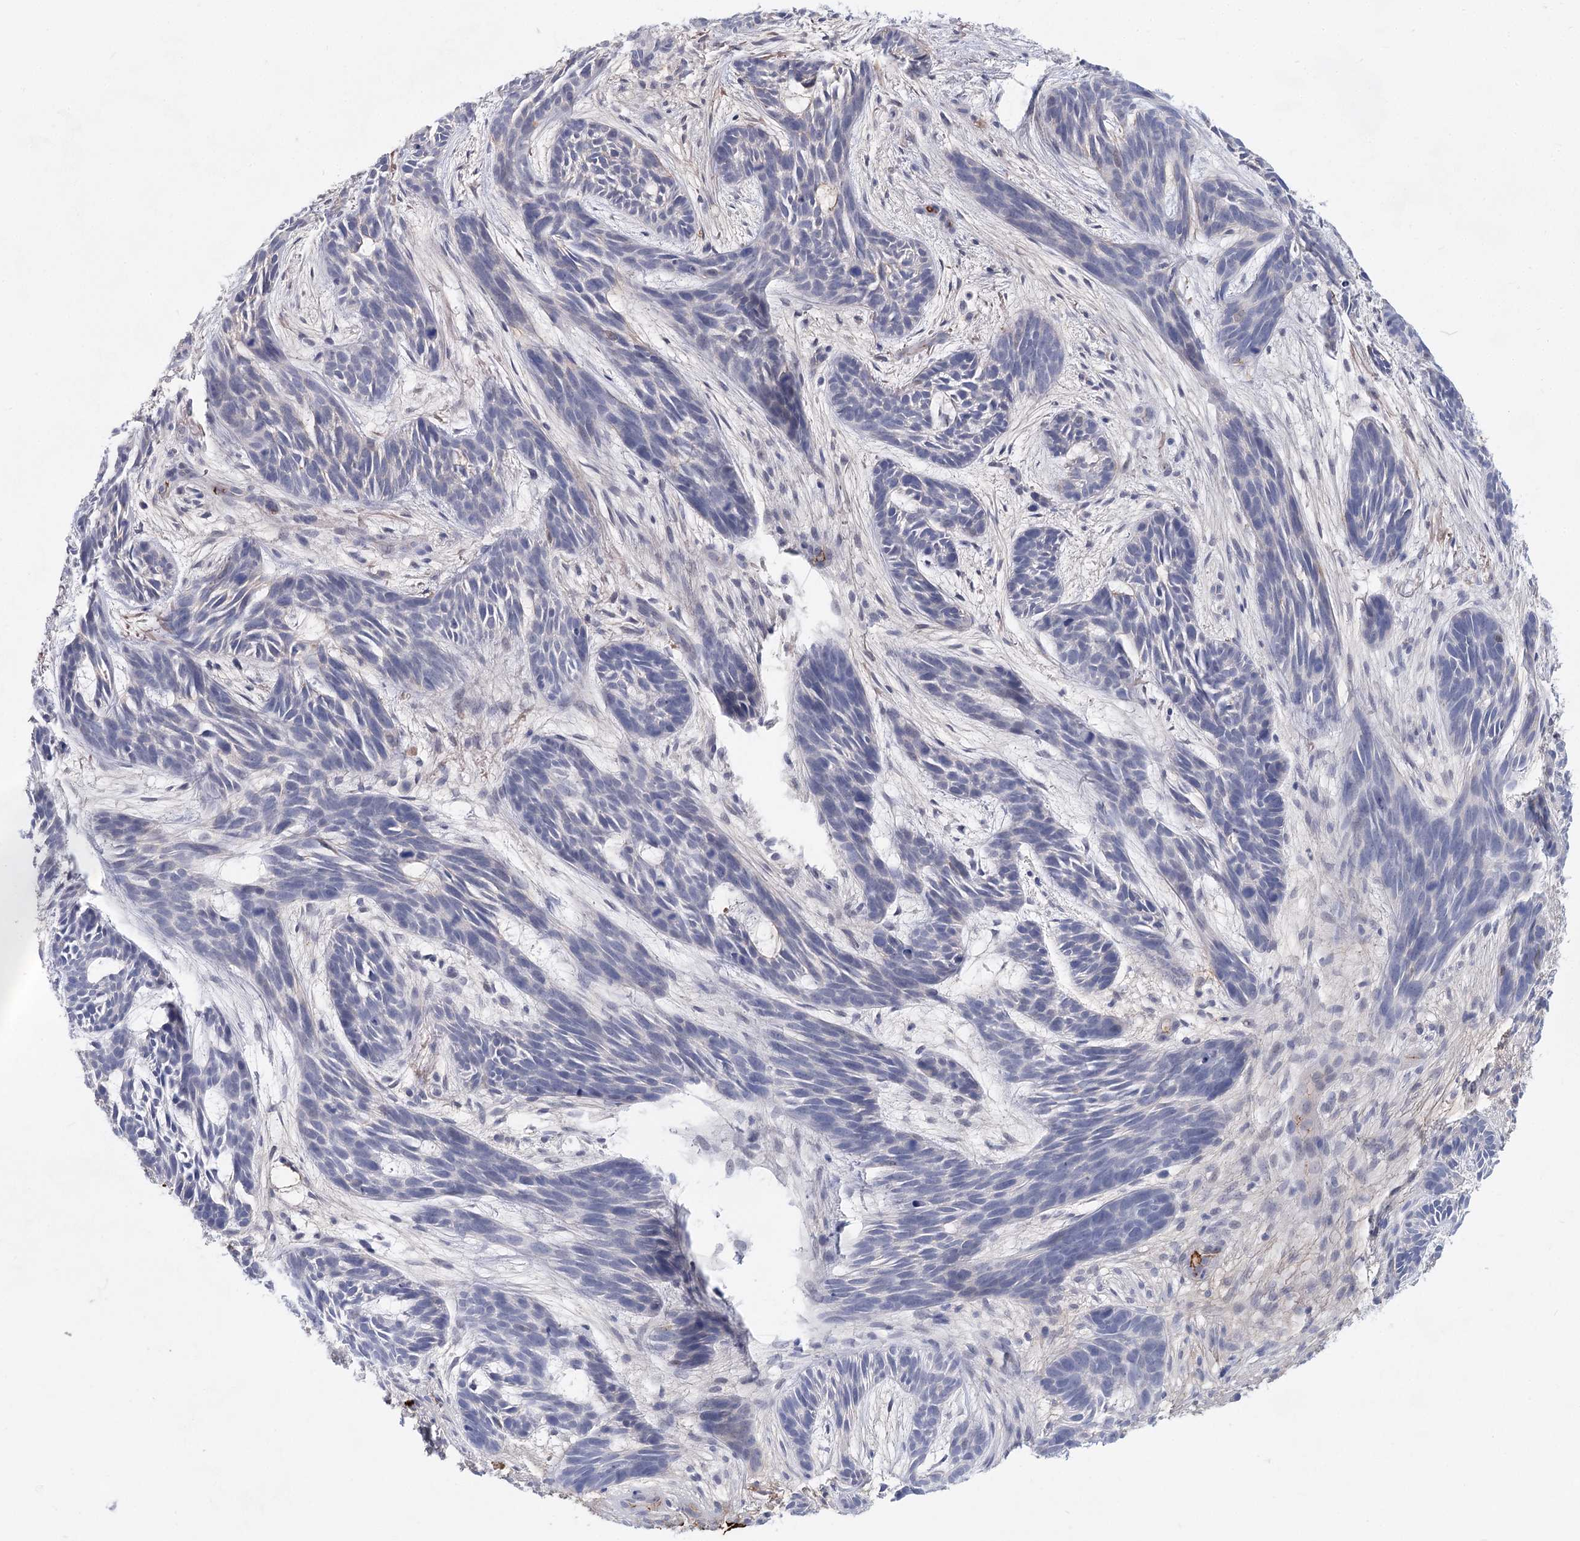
{"staining": {"intensity": "negative", "quantity": "none", "location": "none"}, "tissue": "skin cancer", "cell_type": "Tumor cells", "image_type": "cancer", "snomed": [{"axis": "morphology", "description": "Basal cell carcinoma"}, {"axis": "topography", "description": "Skin"}], "caption": "Immunohistochemistry (IHC) histopathology image of skin cancer stained for a protein (brown), which demonstrates no positivity in tumor cells.", "gene": "TASOR2", "patient": {"sex": "male", "age": 89}}